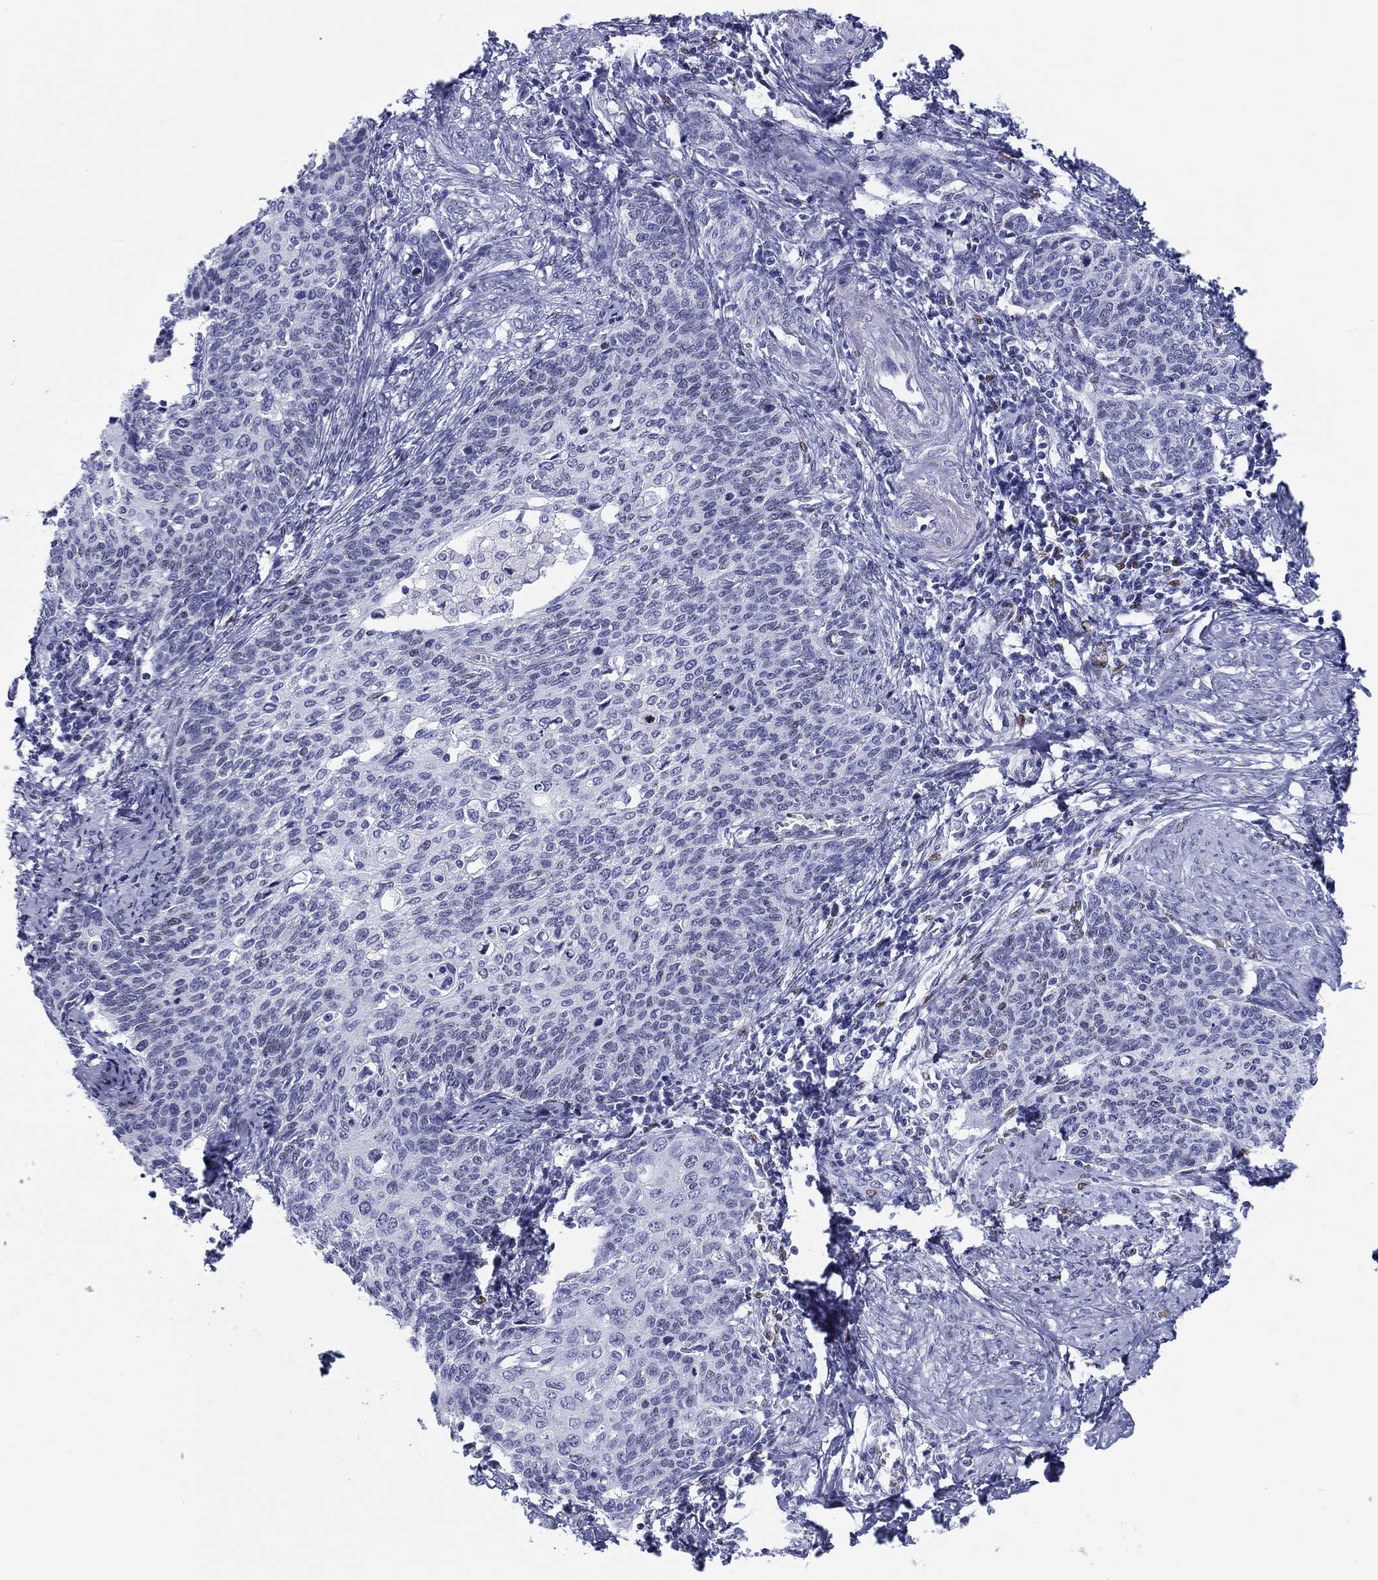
{"staining": {"intensity": "negative", "quantity": "none", "location": "none"}, "tissue": "cervical cancer", "cell_type": "Tumor cells", "image_type": "cancer", "snomed": [{"axis": "morphology", "description": "Normal tissue, NOS"}, {"axis": "morphology", "description": "Squamous cell carcinoma, NOS"}, {"axis": "topography", "description": "Cervix"}], "caption": "This is an immunohistochemistry (IHC) histopathology image of human cervical cancer. There is no staining in tumor cells.", "gene": "H1-1", "patient": {"sex": "female", "age": 39}}